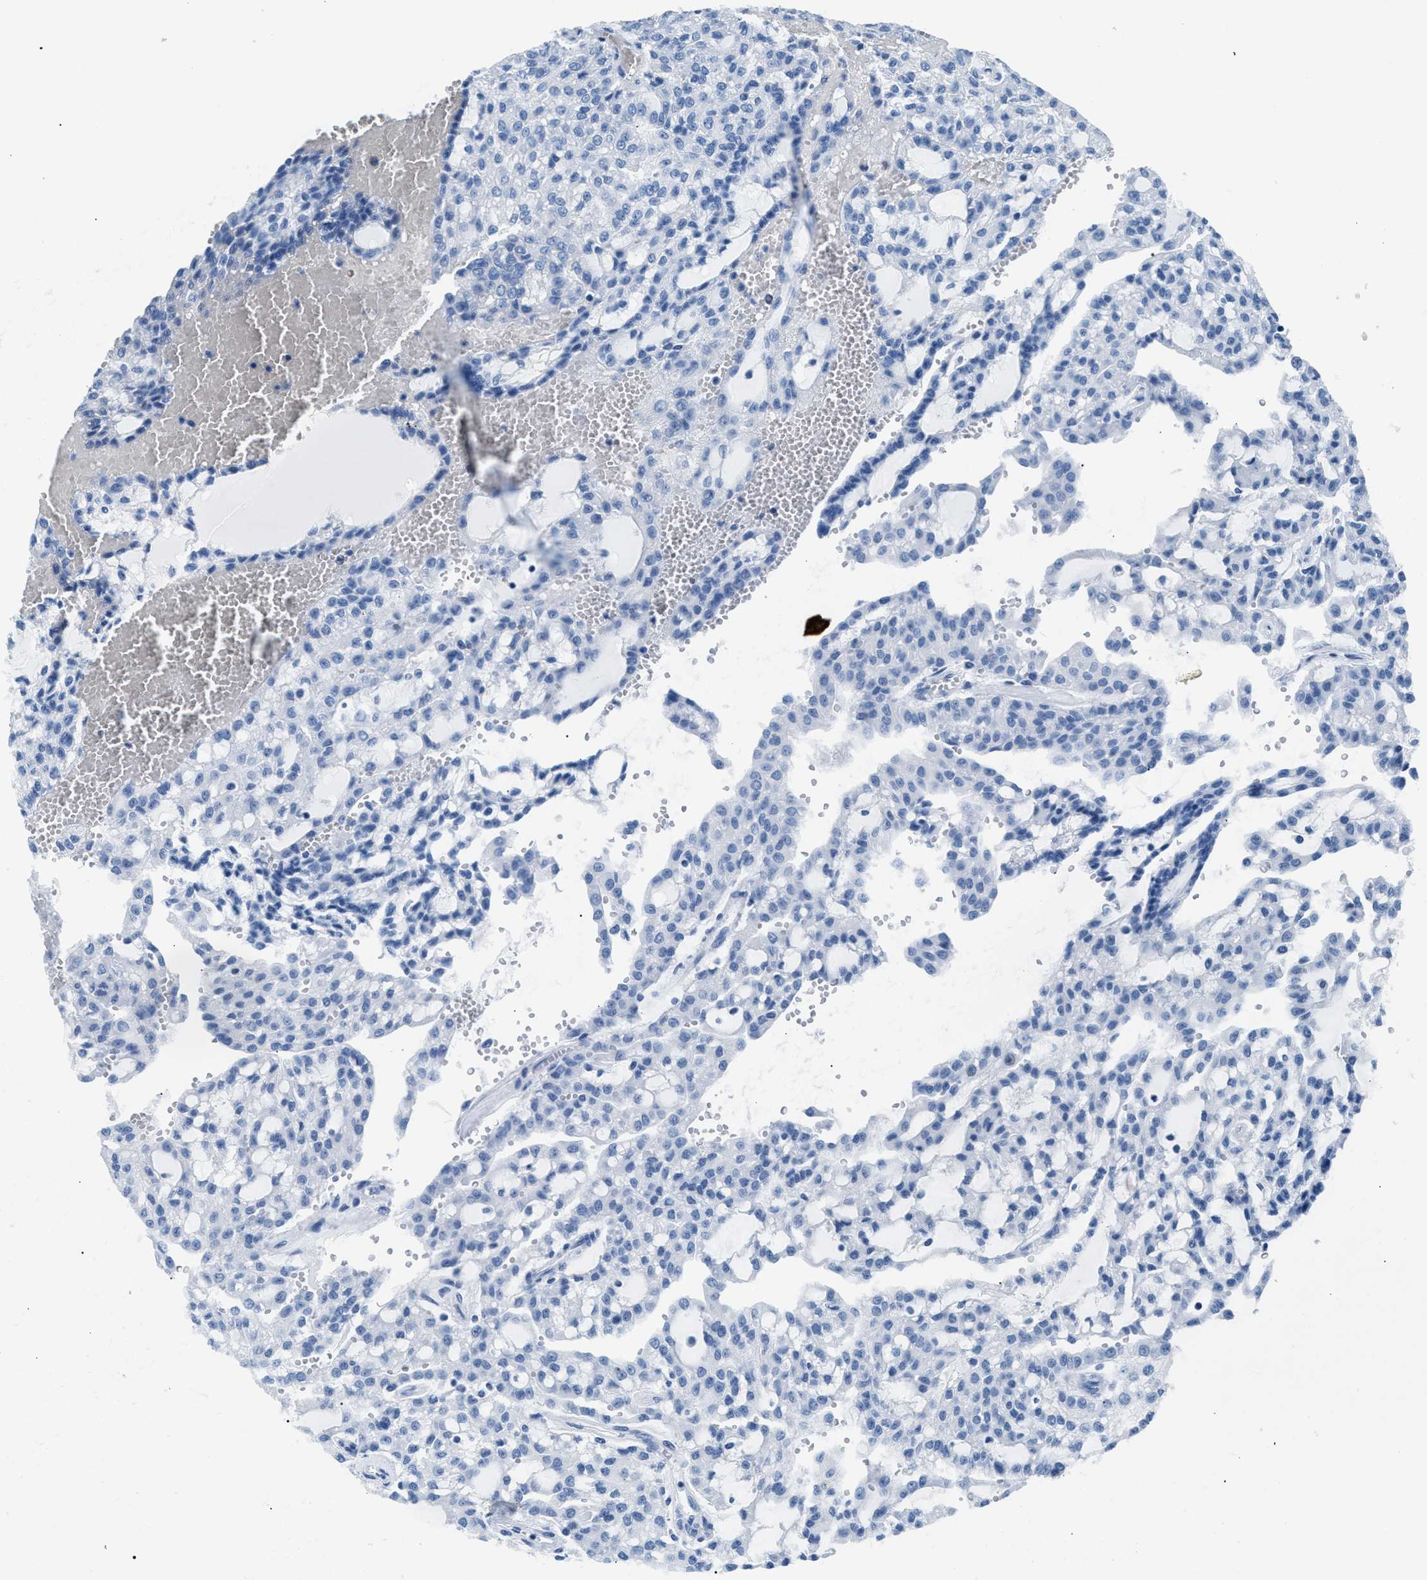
{"staining": {"intensity": "negative", "quantity": "none", "location": "none"}, "tissue": "renal cancer", "cell_type": "Tumor cells", "image_type": "cancer", "snomed": [{"axis": "morphology", "description": "Adenocarcinoma, NOS"}, {"axis": "topography", "description": "Kidney"}], "caption": "A high-resolution micrograph shows IHC staining of renal cancer, which exhibits no significant staining in tumor cells.", "gene": "CPS1", "patient": {"sex": "male", "age": 63}}